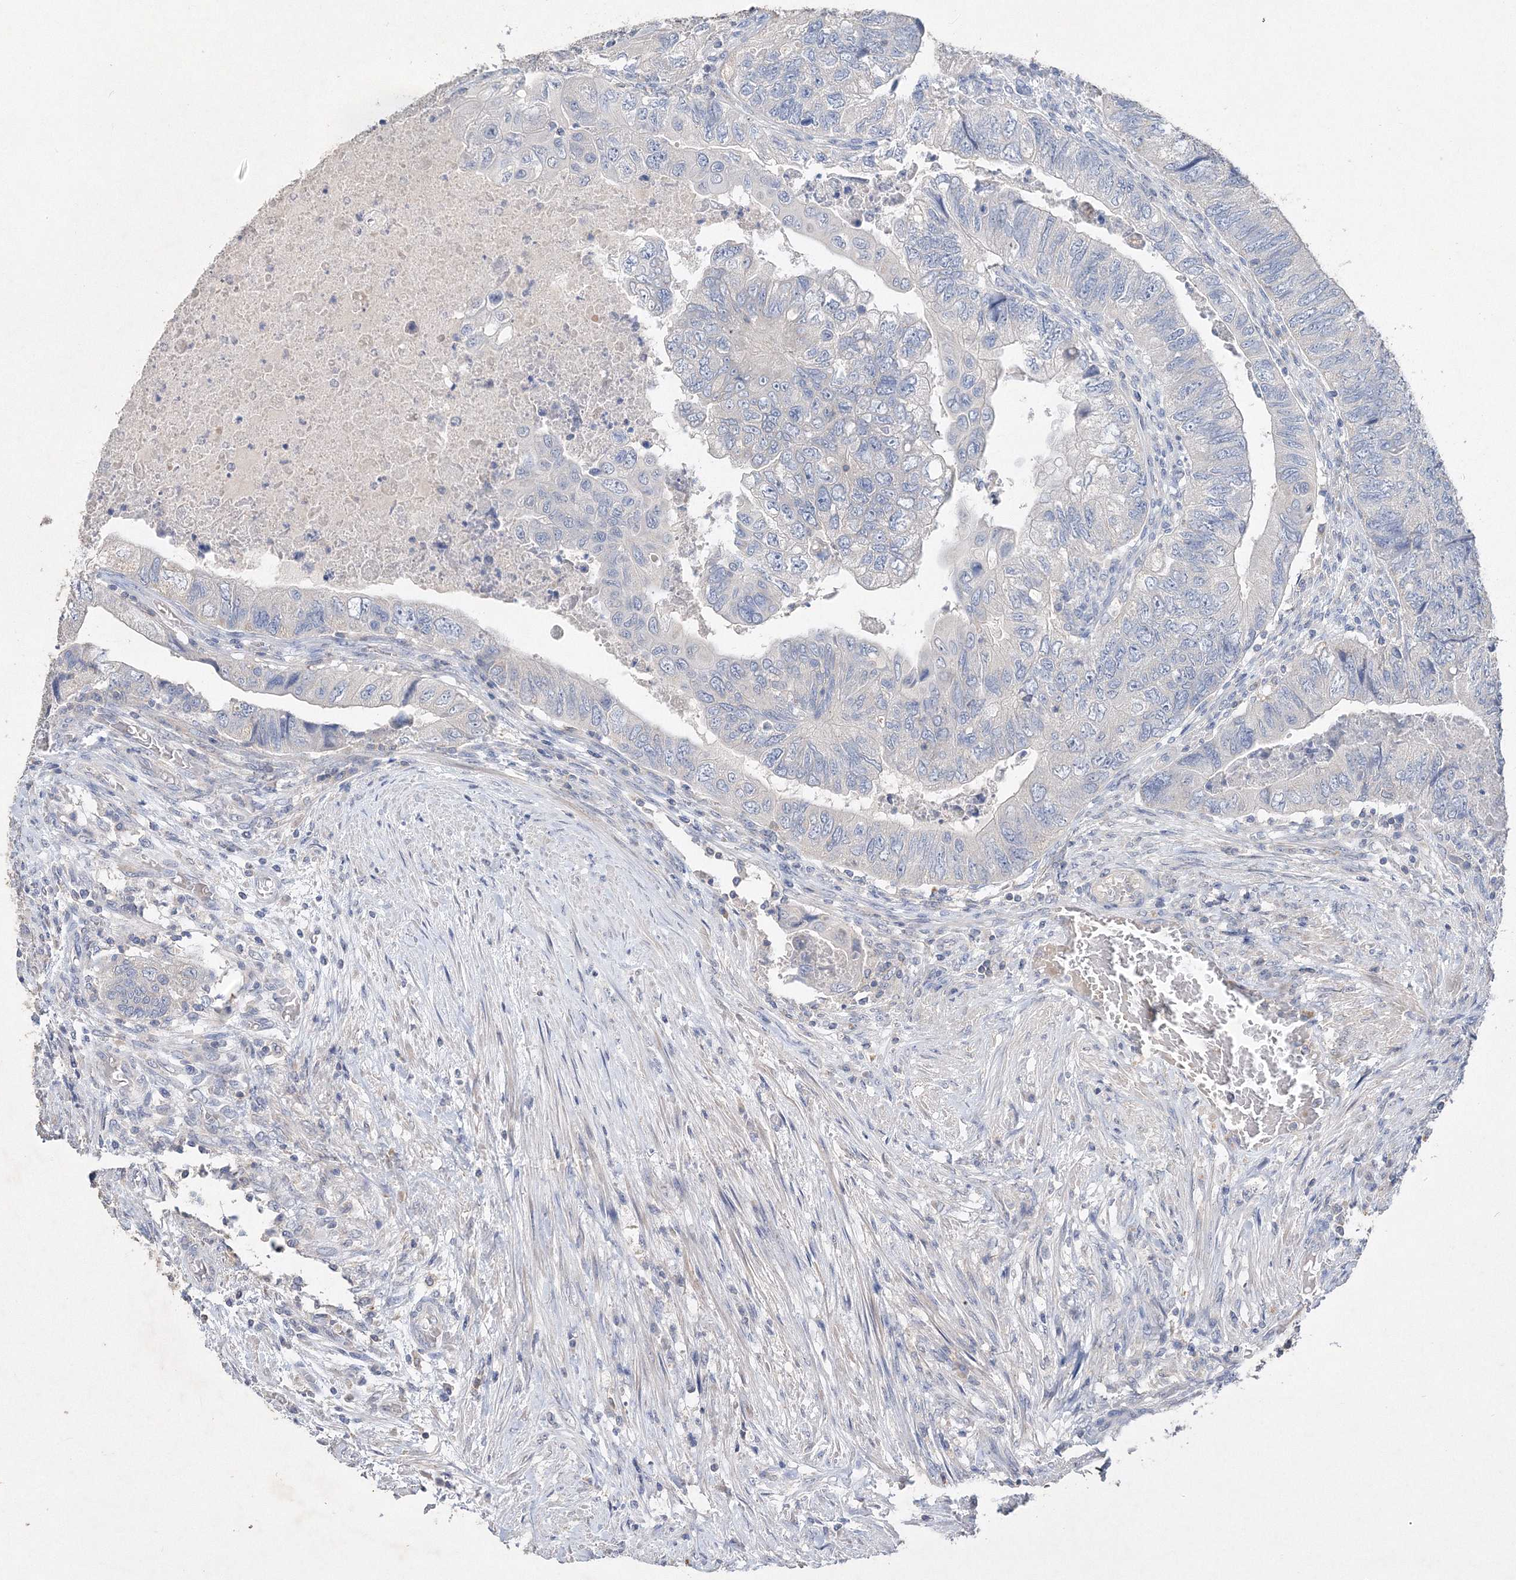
{"staining": {"intensity": "negative", "quantity": "none", "location": "none"}, "tissue": "colorectal cancer", "cell_type": "Tumor cells", "image_type": "cancer", "snomed": [{"axis": "morphology", "description": "Adenocarcinoma, NOS"}, {"axis": "topography", "description": "Rectum"}], "caption": "Protein analysis of colorectal adenocarcinoma shows no significant staining in tumor cells.", "gene": "GLS", "patient": {"sex": "male", "age": 63}}